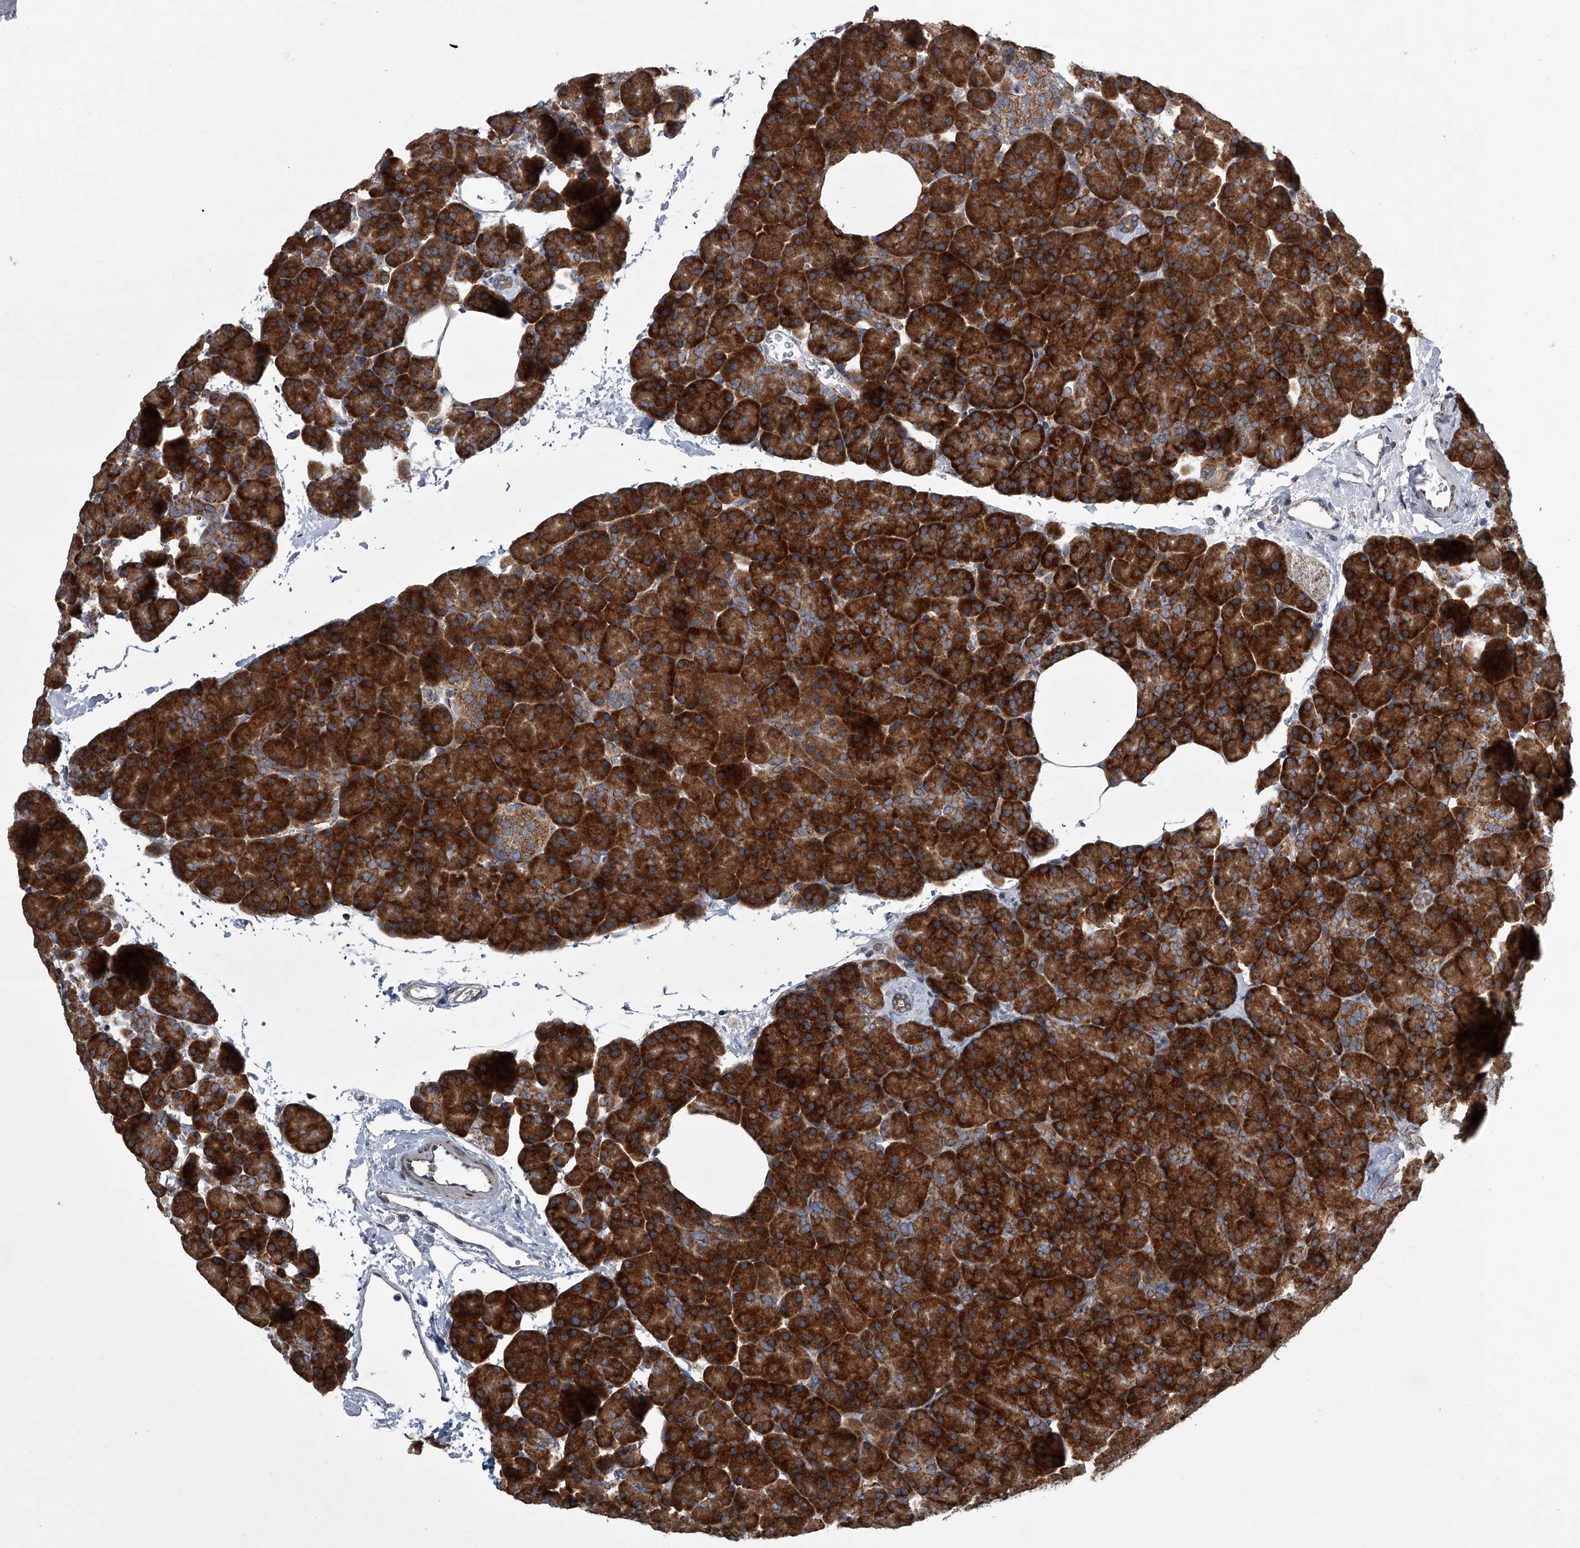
{"staining": {"intensity": "strong", "quantity": ">75%", "location": "cytoplasmic/membranous"}, "tissue": "pancreas", "cell_type": "Exocrine glandular cells", "image_type": "normal", "snomed": [{"axis": "morphology", "description": "Normal tissue, NOS"}, {"axis": "morphology", "description": "Carcinoid, malignant, NOS"}, {"axis": "topography", "description": "Pancreas"}], "caption": "Immunohistochemical staining of benign pancreas demonstrates strong cytoplasmic/membranous protein staining in about >75% of exocrine glandular cells. The protein is stained brown, and the nuclei are stained in blue (DAB IHC with brightfield microscopy, high magnification).", "gene": "ZC3H15", "patient": {"sex": "female", "age": 35}}